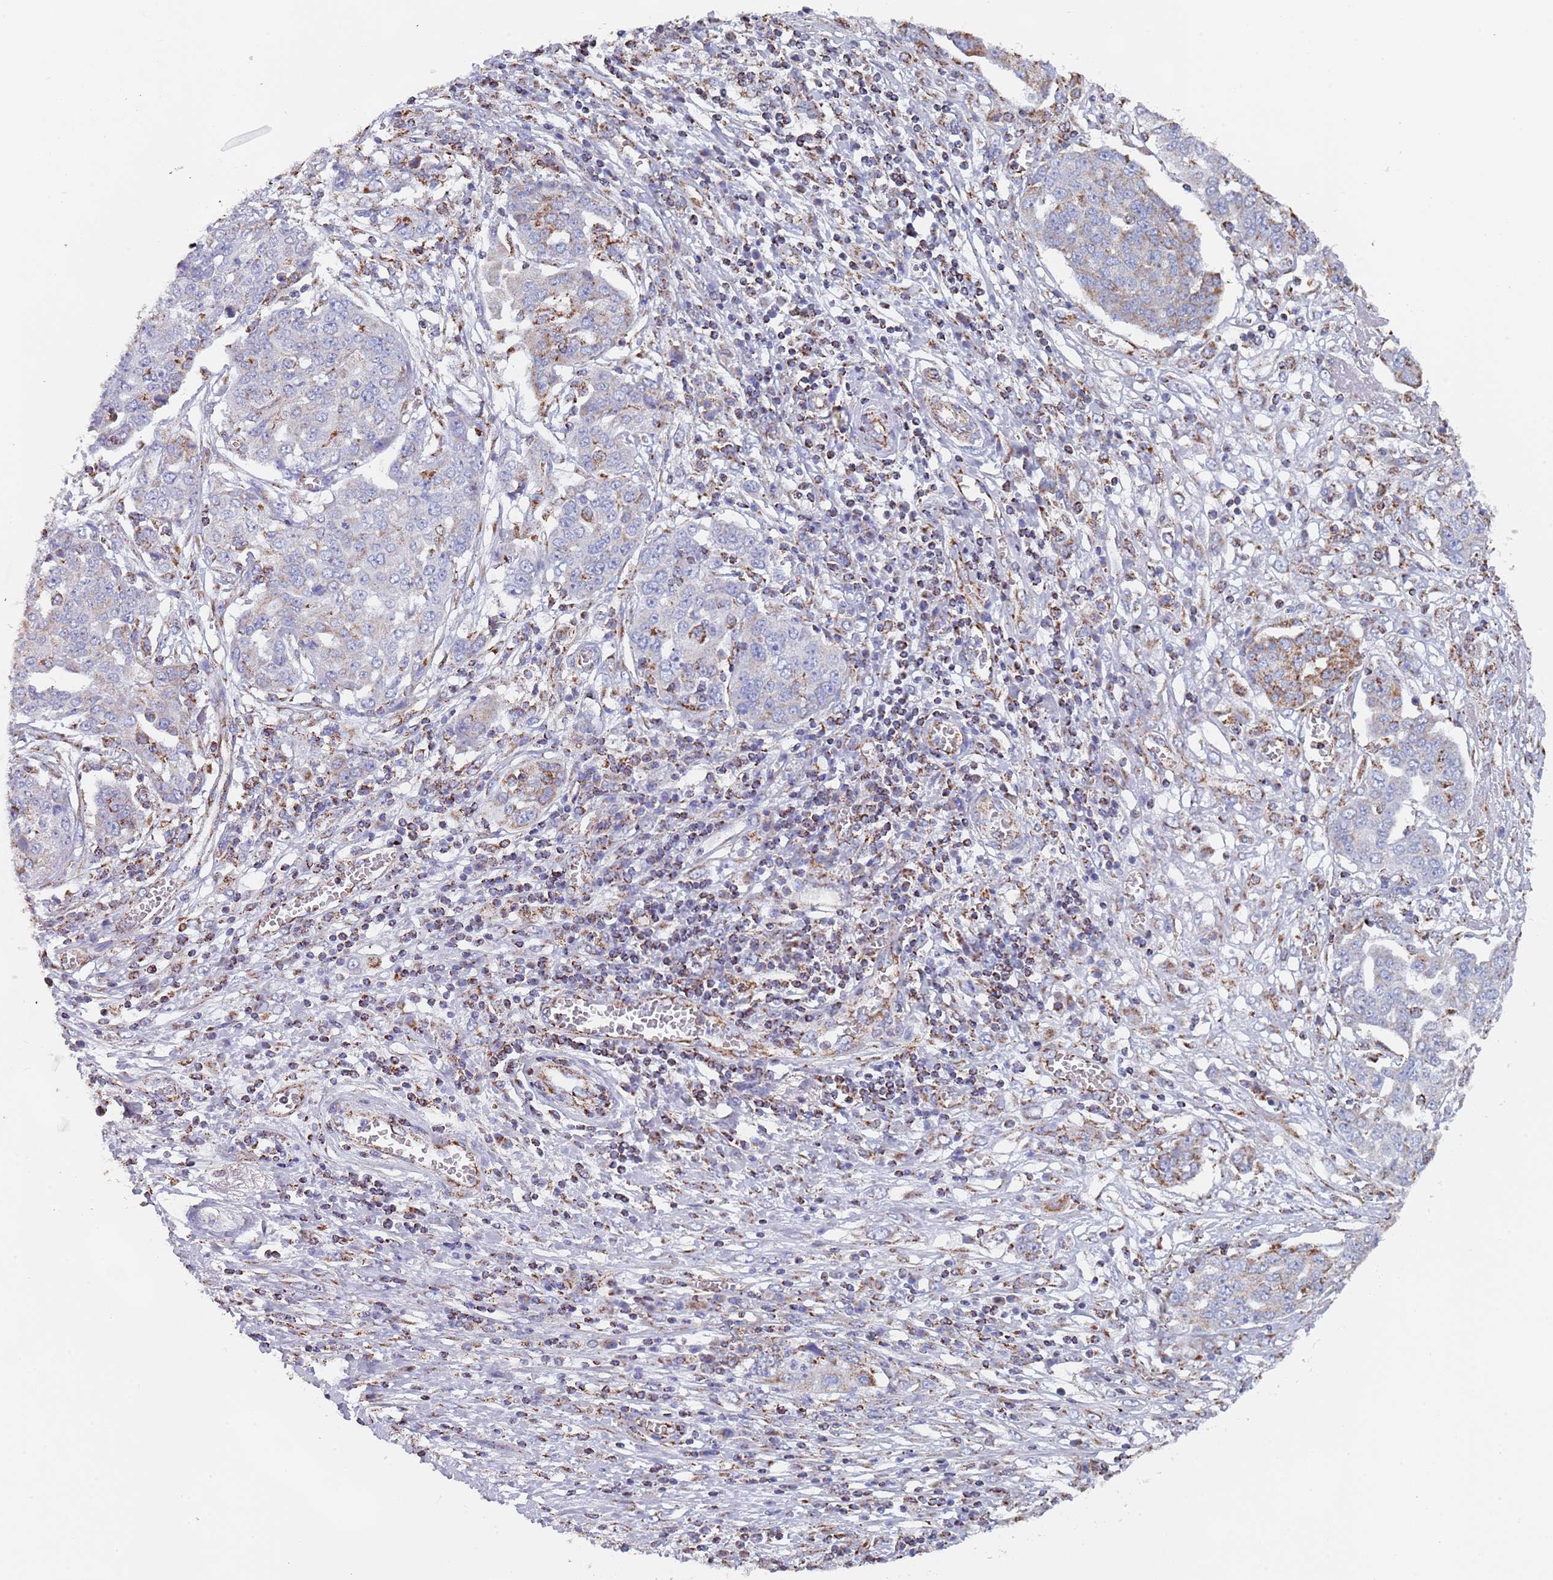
{"staining": {"intensity": "moderate", "quantity": "<25%", "location": "cytoplasmic/membranous"}, "tissue": "ovarian cancer", "cell_type": "Tumor cells", "image_type": "cancer", "snomed": [{"axis": "morphology", "description": "Cystadenocarcinoma, serous, NOS"}, {"axis": "topography", "description": "Soft tissue"}, {"axis": "topography", "description": "Ovary"}], "caption": "Serous cystadenocarcinoma (ovarian) stained with a protein marker exhibits moderate staining in tumor cells.", "gene": "PGP", "patient": {"sex": "female", "age": 57}}